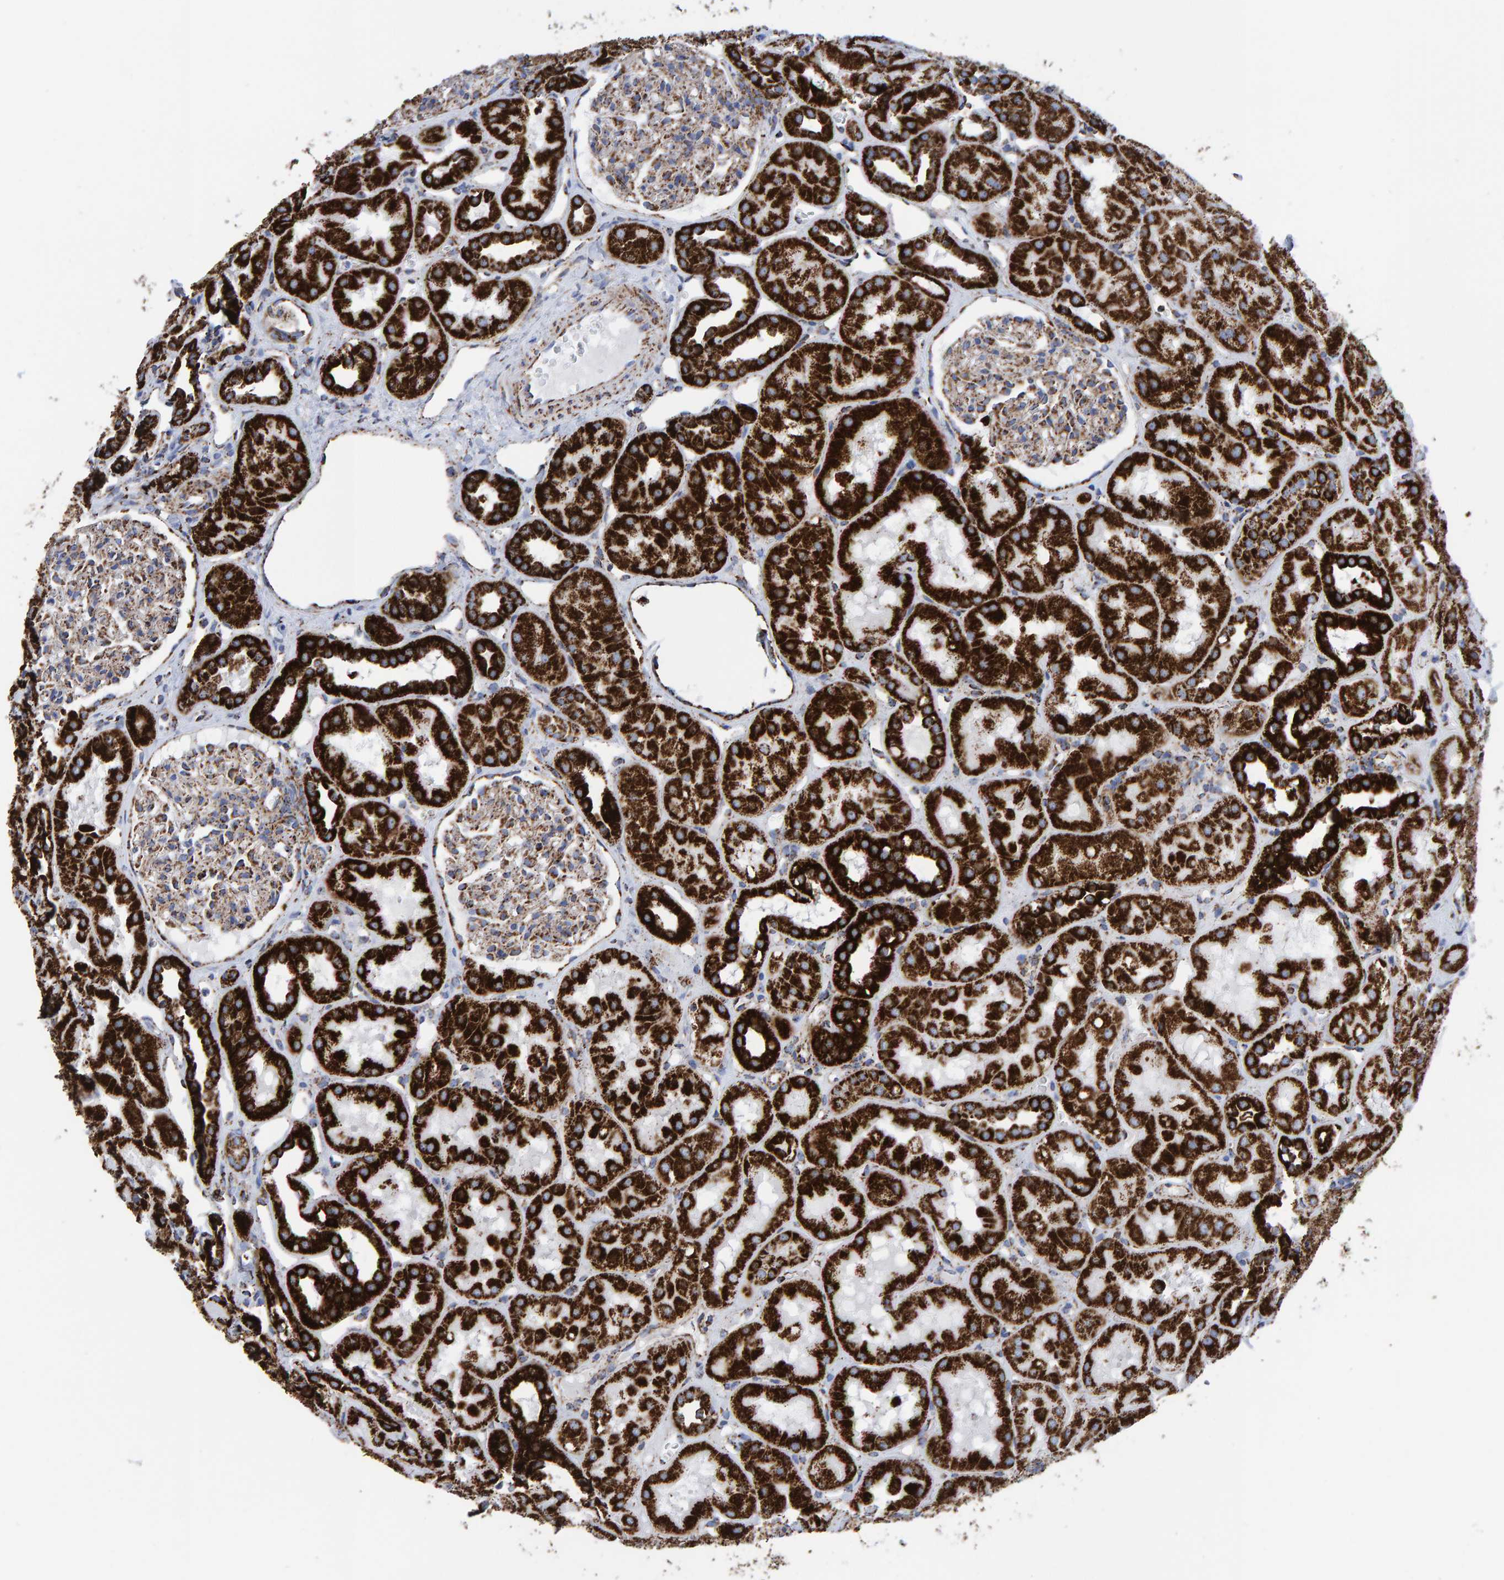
{"staining": {"intensity": "moderate", "quantity": ">75%", "location": "cytoplasmic/membranous"}, "tissue": "kidney", "cell_type": "Cells in glomeruli", "image_type": "normal", "snomed": [{"axis": "morphology", "description": "Normal tissue, NOS"}, {"axis": "topography", "description": "Kidney"}], "caption": "Unremarkable kidney reveals moderate cytoplasmic/membranous staining in approximately >75% of cells in glomeruli, visualized by immunohistochemistry.", "gene": "ENSG00000262660", "patient": {"sex": "male", "age": 16}}